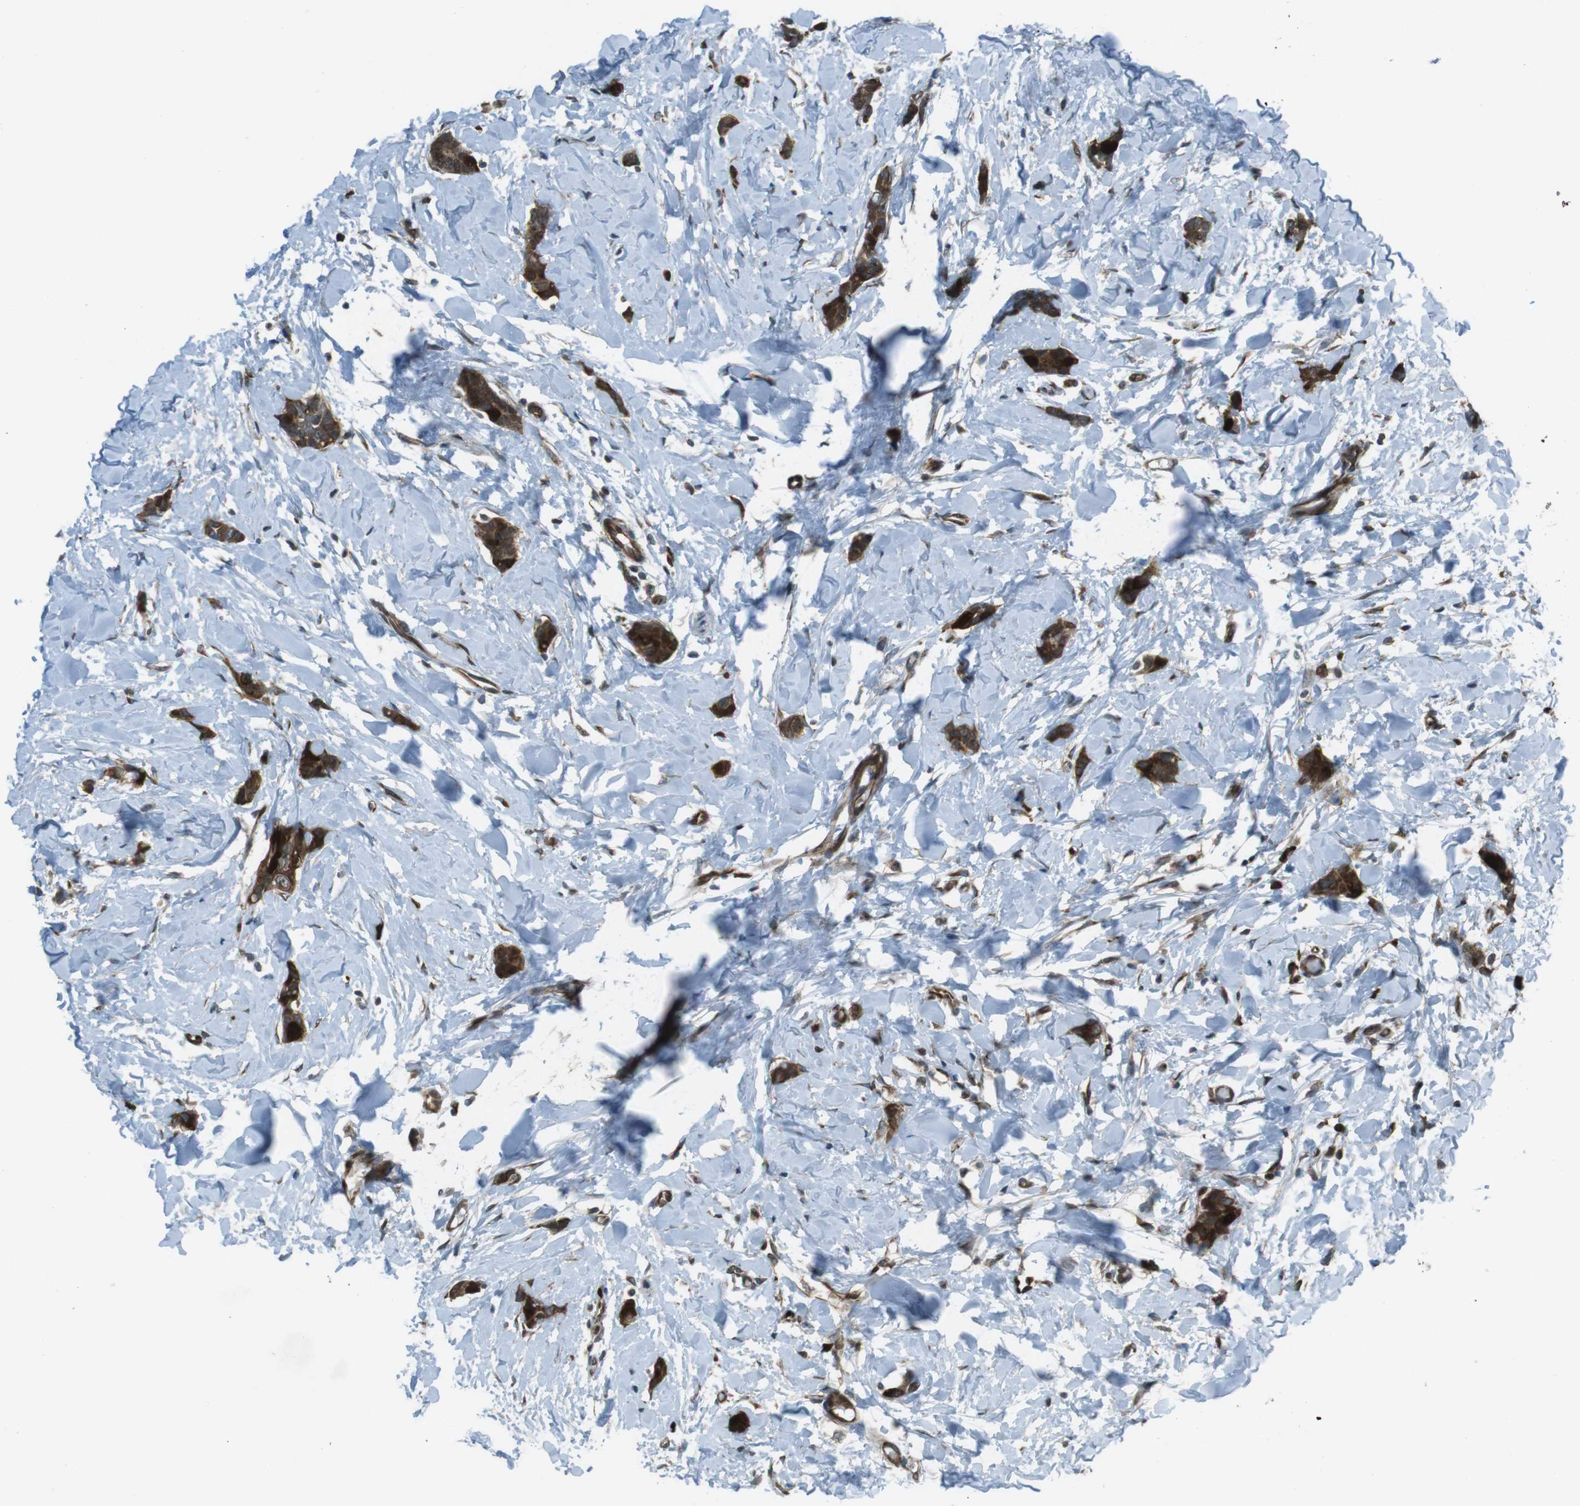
{"staining": {"intensity": "strong", "quantity": ">75%", "location": "cytoplasmic/membranous"}, "tissue": "breast cancer", "cell_type": "Tumor cells", "image_type": "cancer", "snomed": [{"axis": "morphology", "description": "Lobular carcinoma"}, {"axis": "topography", "description": "Skin"}, {"axis": "topography", "description": "Breast"}], "caption": "IHC histopathology image of neoplastic tissue: breast lobular carcinoma stained using immunohistochemistry (IHC) exhibits high levels of strong protein expression localized specifically in the cytoplasmic/membranous of tumor cells, appearing as a cytoplasmic/membranous brown color.", "gene": "ZNF330", "patient": {"sex": "female", "age": 46}}